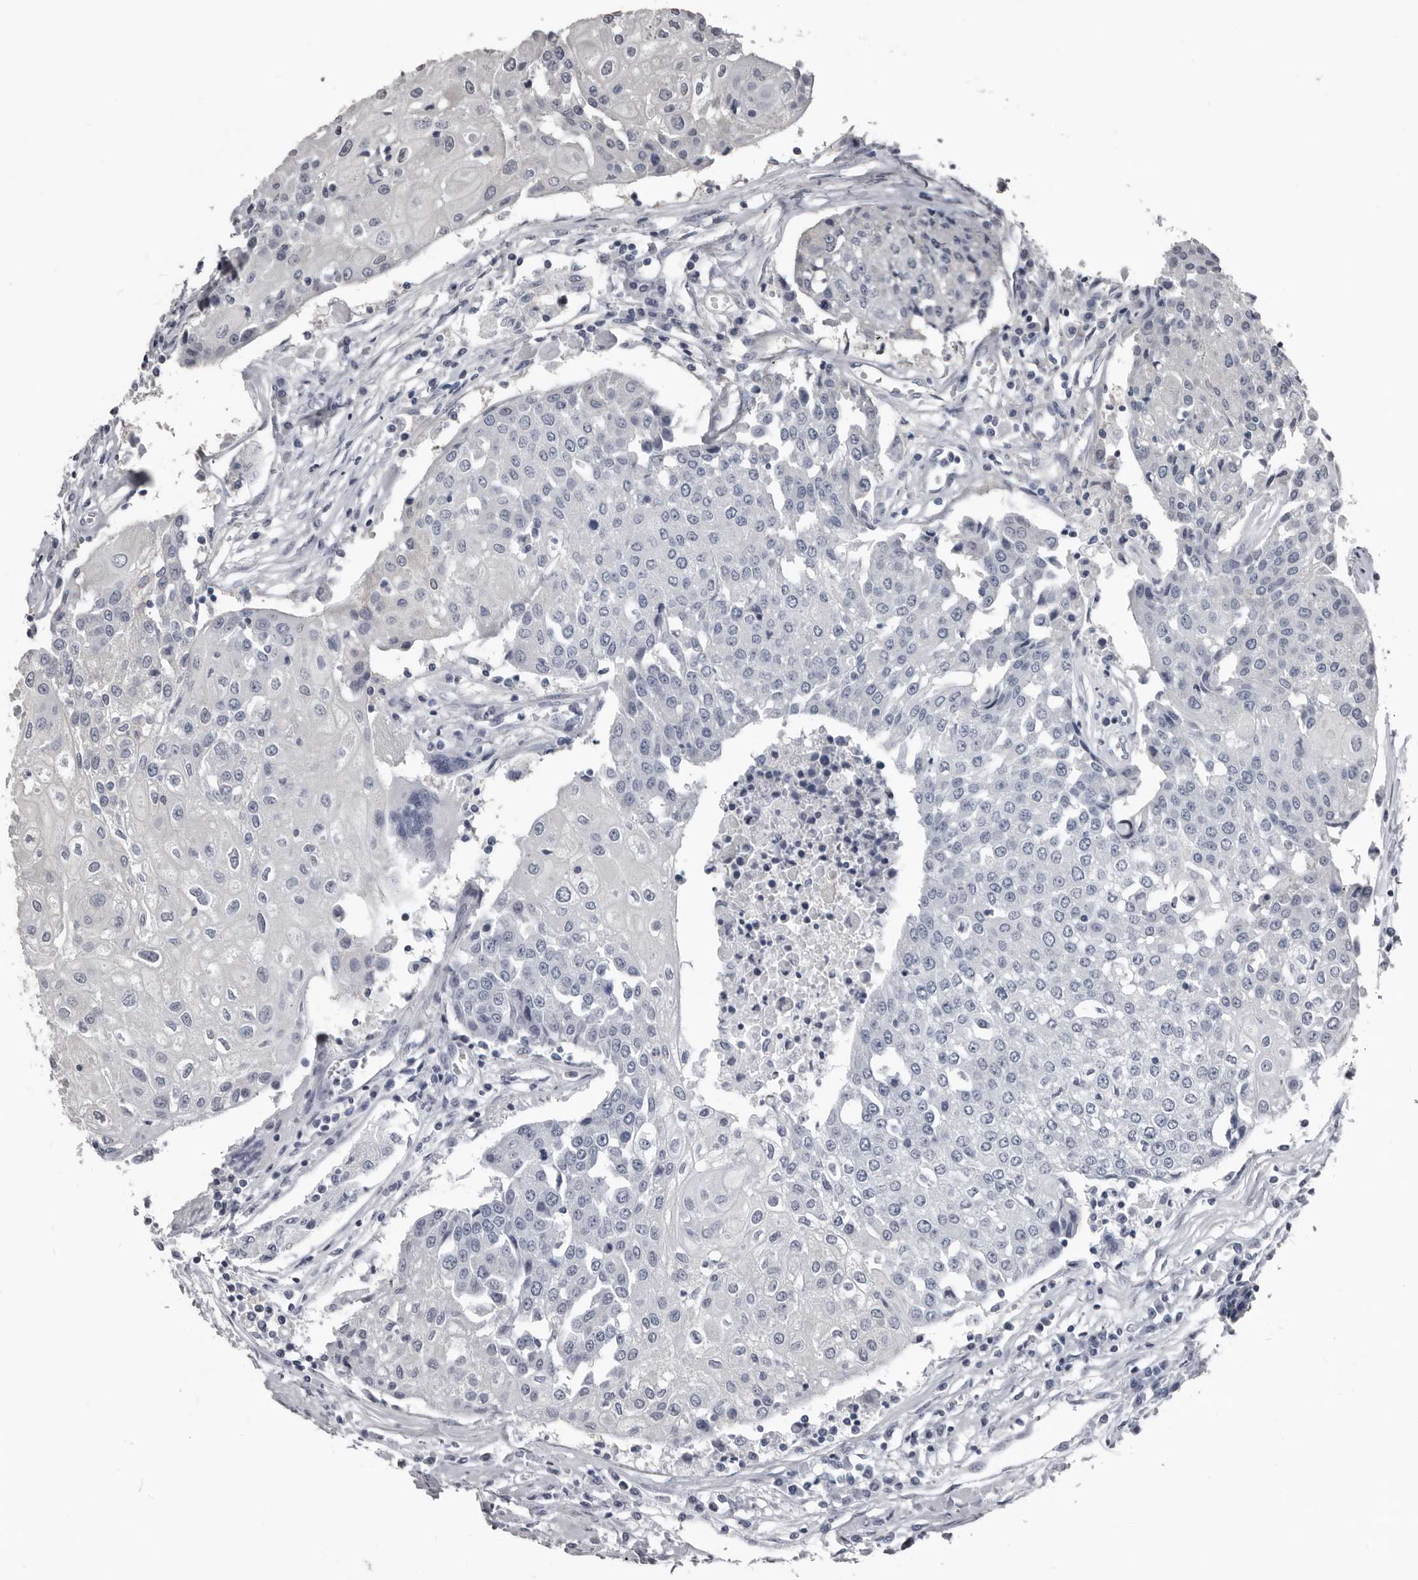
{"staining": {"intensity": "negative", "quantity": "none", "location": "none"}, "tissue": "urothelial cancer", "cell_type": "Tumor cells", "image_type": "cancer", "snomed": [{"axis": "morphology", "description": "Urothelial carcinoma, High grade"}, {"axis": "topography", "description": "Urinary bladder"}], "caption": "Tumor cells show no significant protein positivity in urothelial cancer. (Immunohistochemistry (ihc), brightfield microscopy, high magnification).", "gene": "DHPS", "patient": {"sex": "female", "age": 85}}